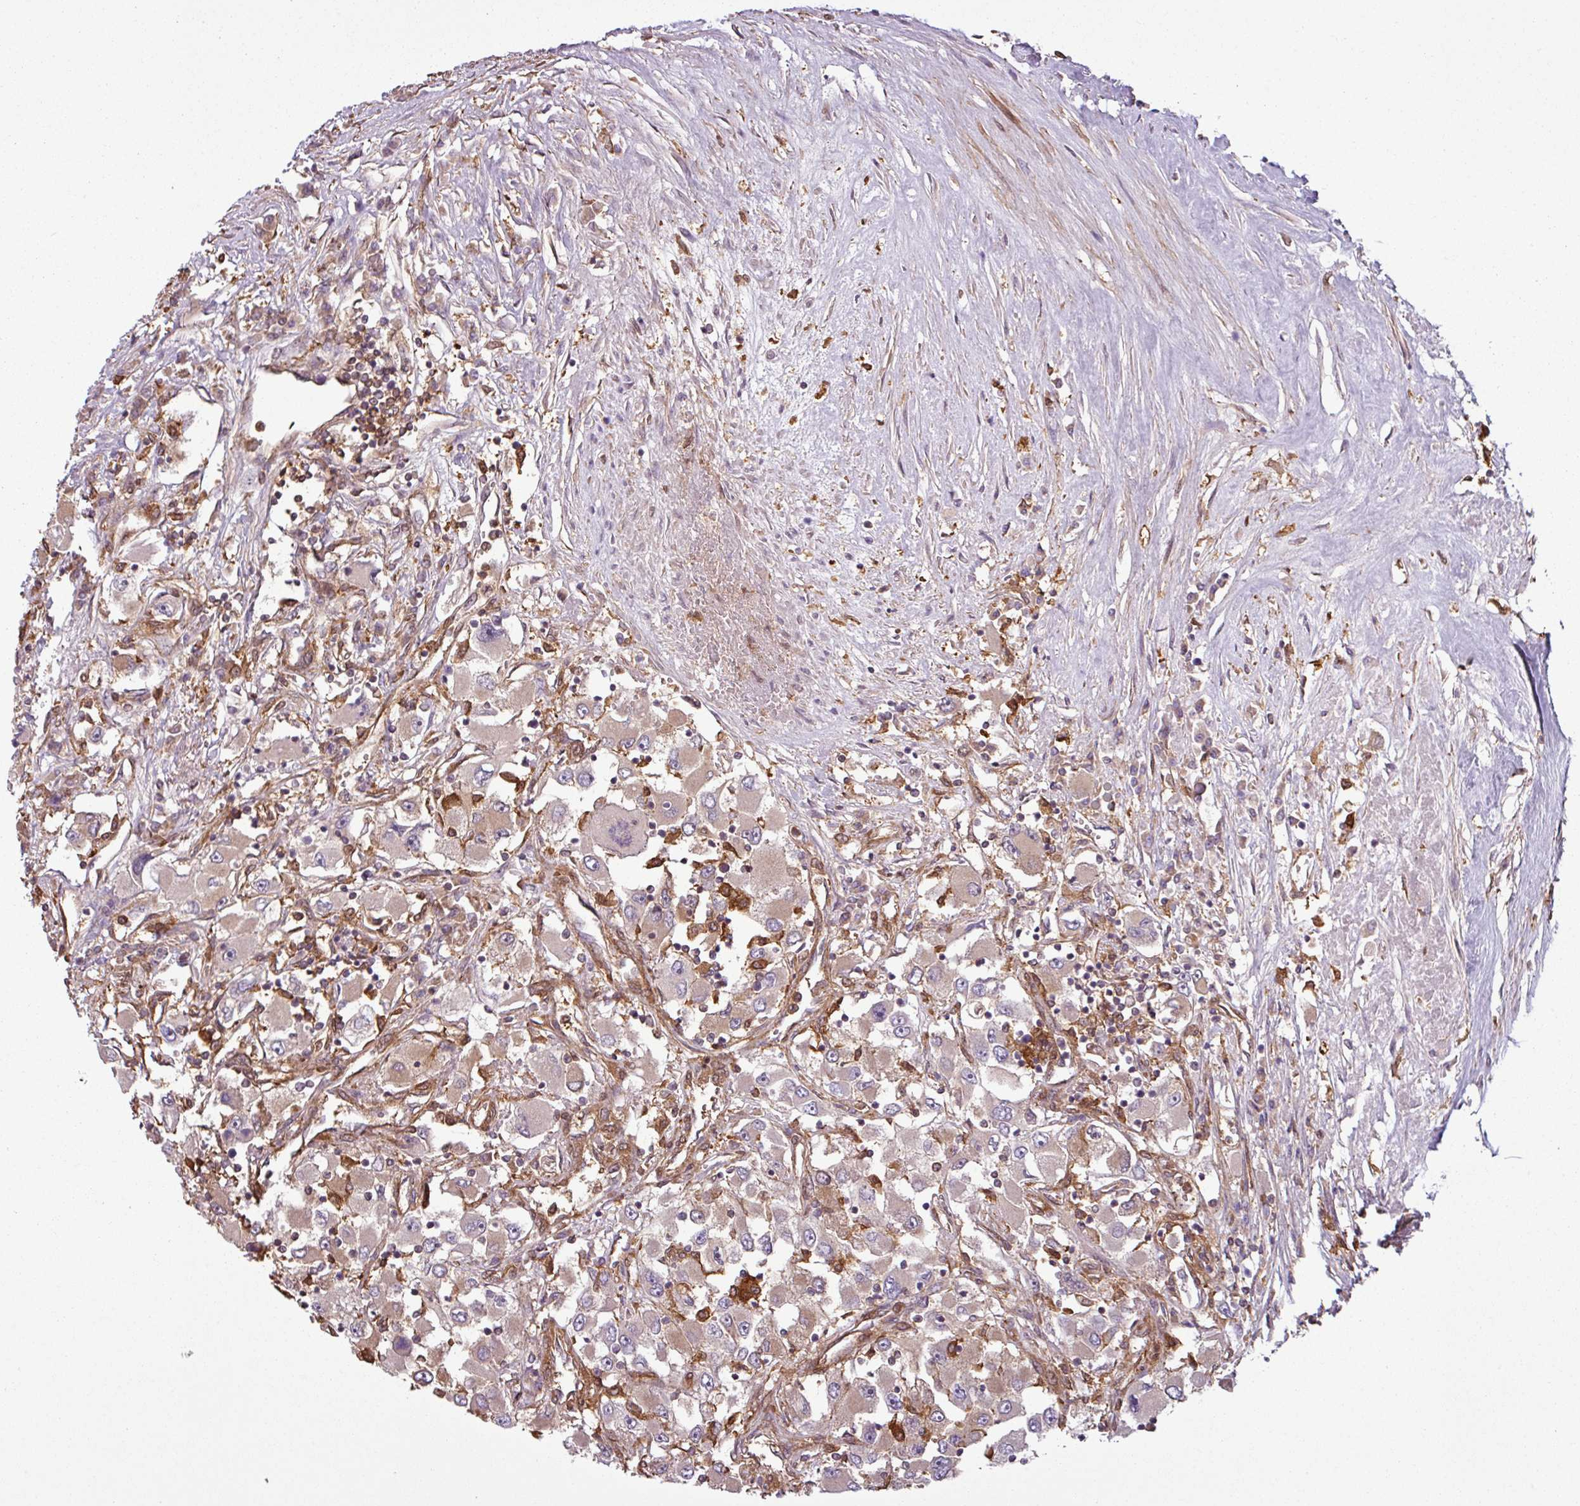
{"staining": {"intensity": "weak", "quantity": "25%-75%", "location": "cytoplasmic/membranous"}, "tissue": "renal cancer", "cell_type": "Tumor cells", "image_type": "cancer", "snomed": [{"axis": "morphology", "description": "Adenocarcinoma, NOS"}, {"axis": "topography", "description": "Kidney"}], "caption": "About 25%-75% of tumor cells in human adenocarcinoma (renal) exhibit weak cytoplasmic/membranous protein positivity as visualized by brown immunohistochemical staining.", "gene": "SH3BGRL", "patient": {"sex": "female", "age": 52}}